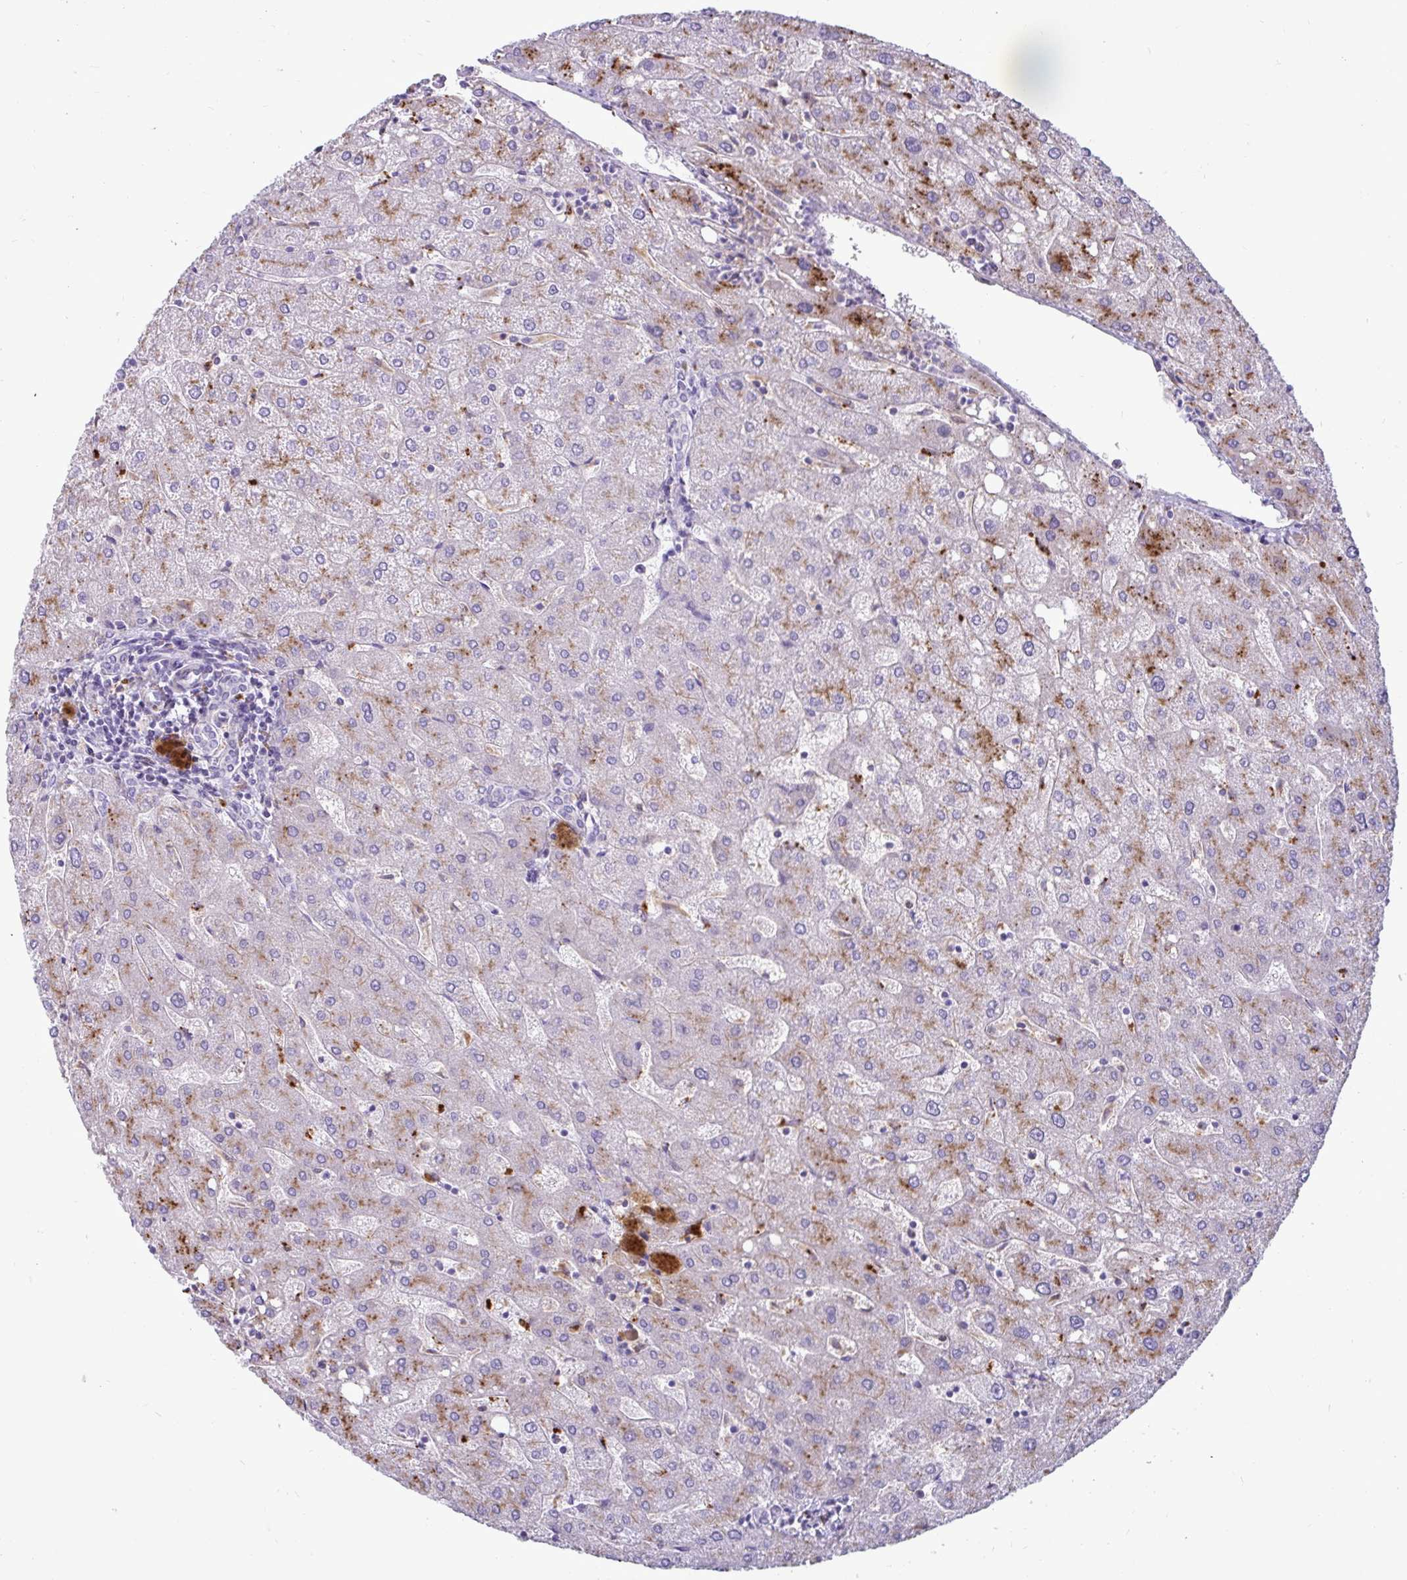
{"staining": {"intensity": "negative", "quantity": "none", "location": "none"}, "tissue": "liver", "cell_type": "Cholangiocytes", "image_type": "normal", "snomed": [{"axis": "morphology", "description": "Normal tissue, NOS"}, {"axis": "topography", "description": "Liver"}], "caption": "The micrograph demonstrates no staining of cholangiocytes in benign liver. (DAB (3,3'-diaminobenzidine) immunohistochemistry (IHC) with hematoxylin counter stain).", "gene": "CTSZ", "patient": {"sex": "male", "age": 67}}